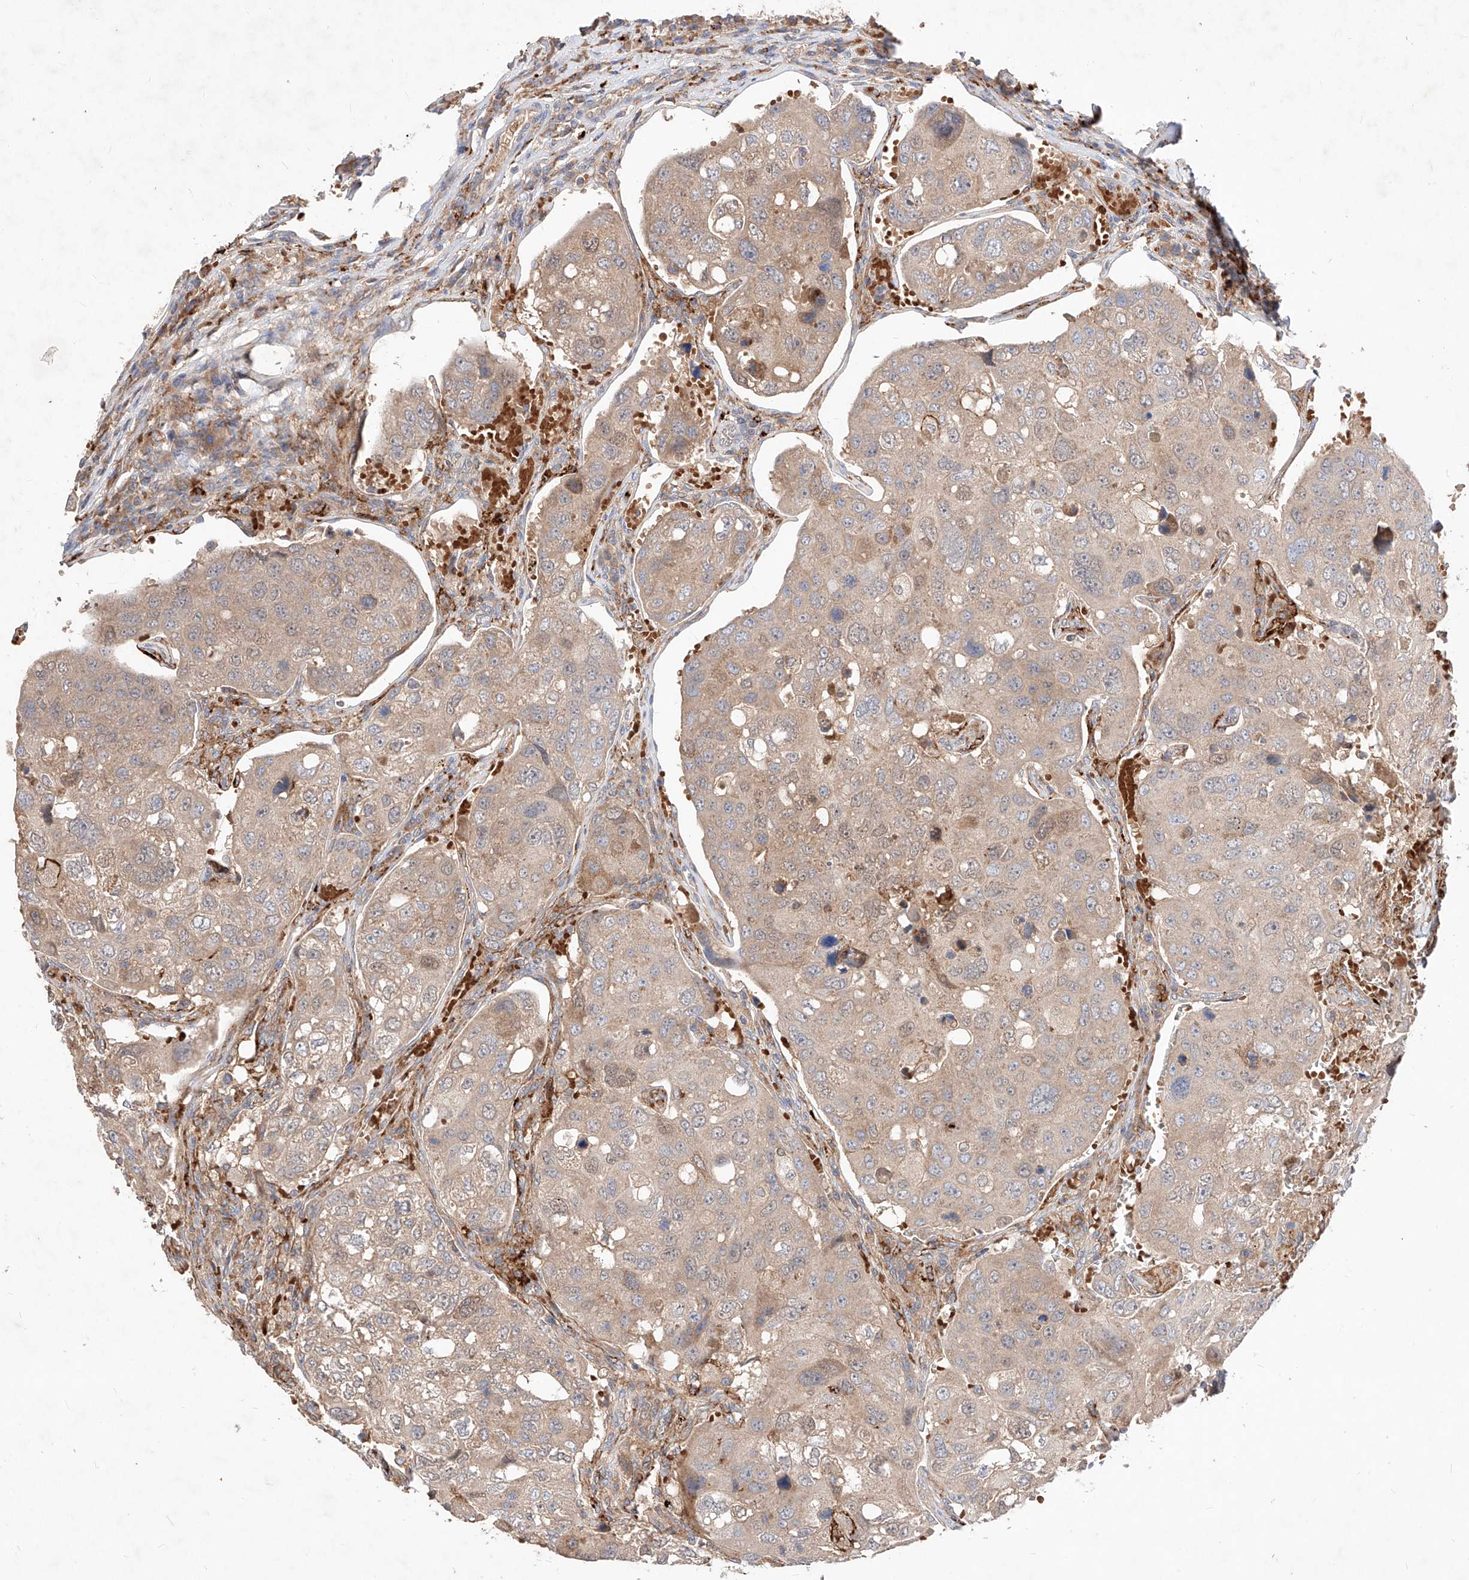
{"staining": {"intensity": "weak", "quantity": ">75%", "location": "cytoplasmic/membranous,nuclear"}, "tissue": "urothelial cancer", "cell_type": "Tumor cells", "image_type": "cancer", "snomed": [{"axis": "morphology", "description": "Urothelial carcinoma, High grade"}, {"axis": "topography", "description": "Lymph node"}, {"axis": "topography", "description": "Urinary bladder"}], "caption": "A high-resolution histopathology image shows IHC staining of urothelial carcinoma (high-grade), which displays weak cytoplasmic/membranous and nuclear staining in about >75% of tumor cells.", "gene": "TSNAX", "patient": {"sex": "male", "age": 51}}